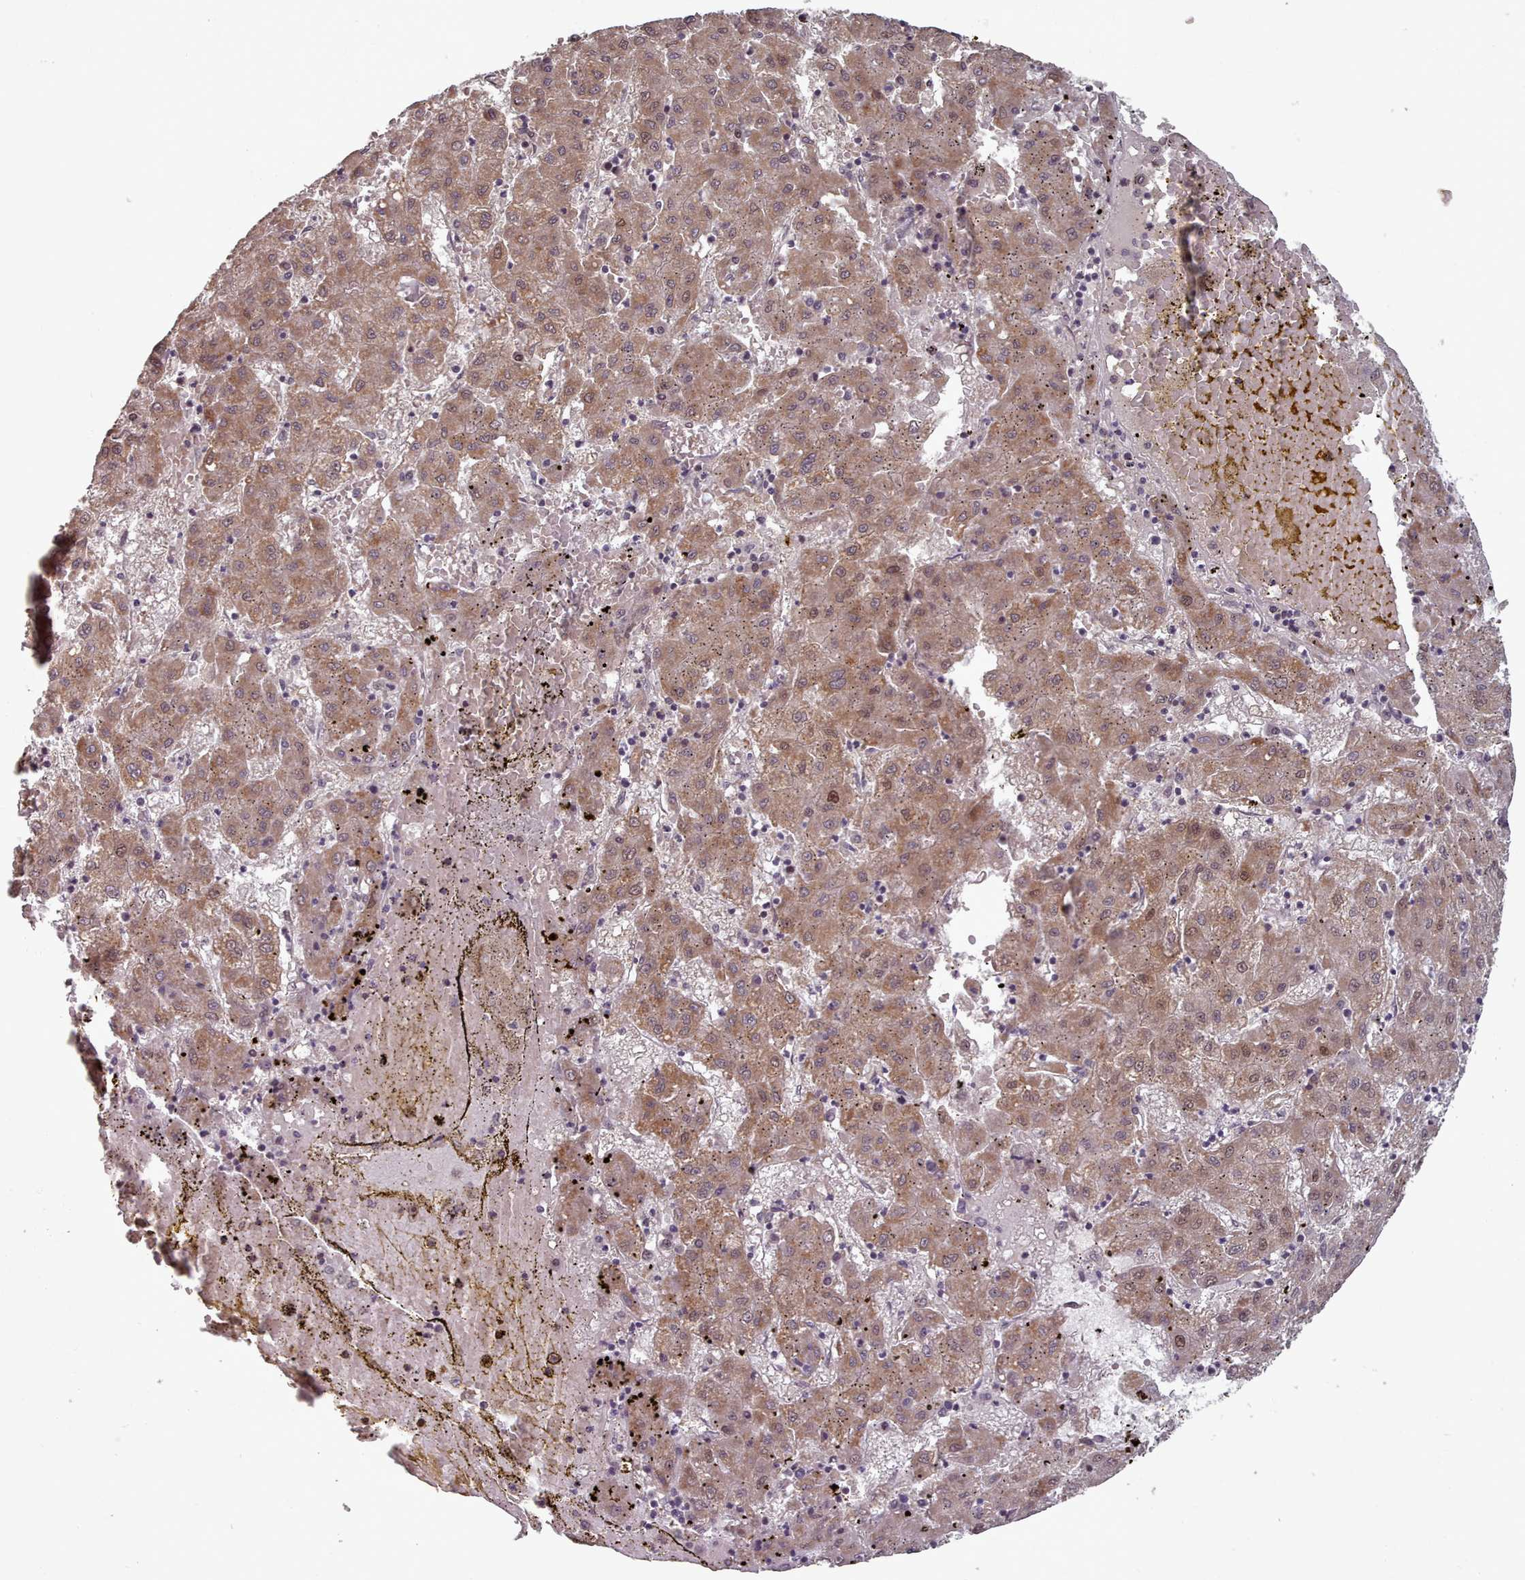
{"staining": {"intensity": "moderate", "quantity": ">75%", "location": "cytoplasmic/membranous,nuclear"}, "tissue": "liver cancer", "cell_type": "Tumor cells", "image_type": "cancer", "snomed": [{"axis": "morphology", "description": "Carcinoma, Hepatocellular, NOS"}, {"axis": "topography", "description": "Liver"}], "caption": "A high-resolution micrograph shows immunohistochemistry (IHC) staining of liver cancer, which reveals moderate cytoplasmic/membranous and nuclear positivity in about >75% of tumor cells.", "gene": "ERCC6L", "patient": {"sex": "male", "age": 72}}